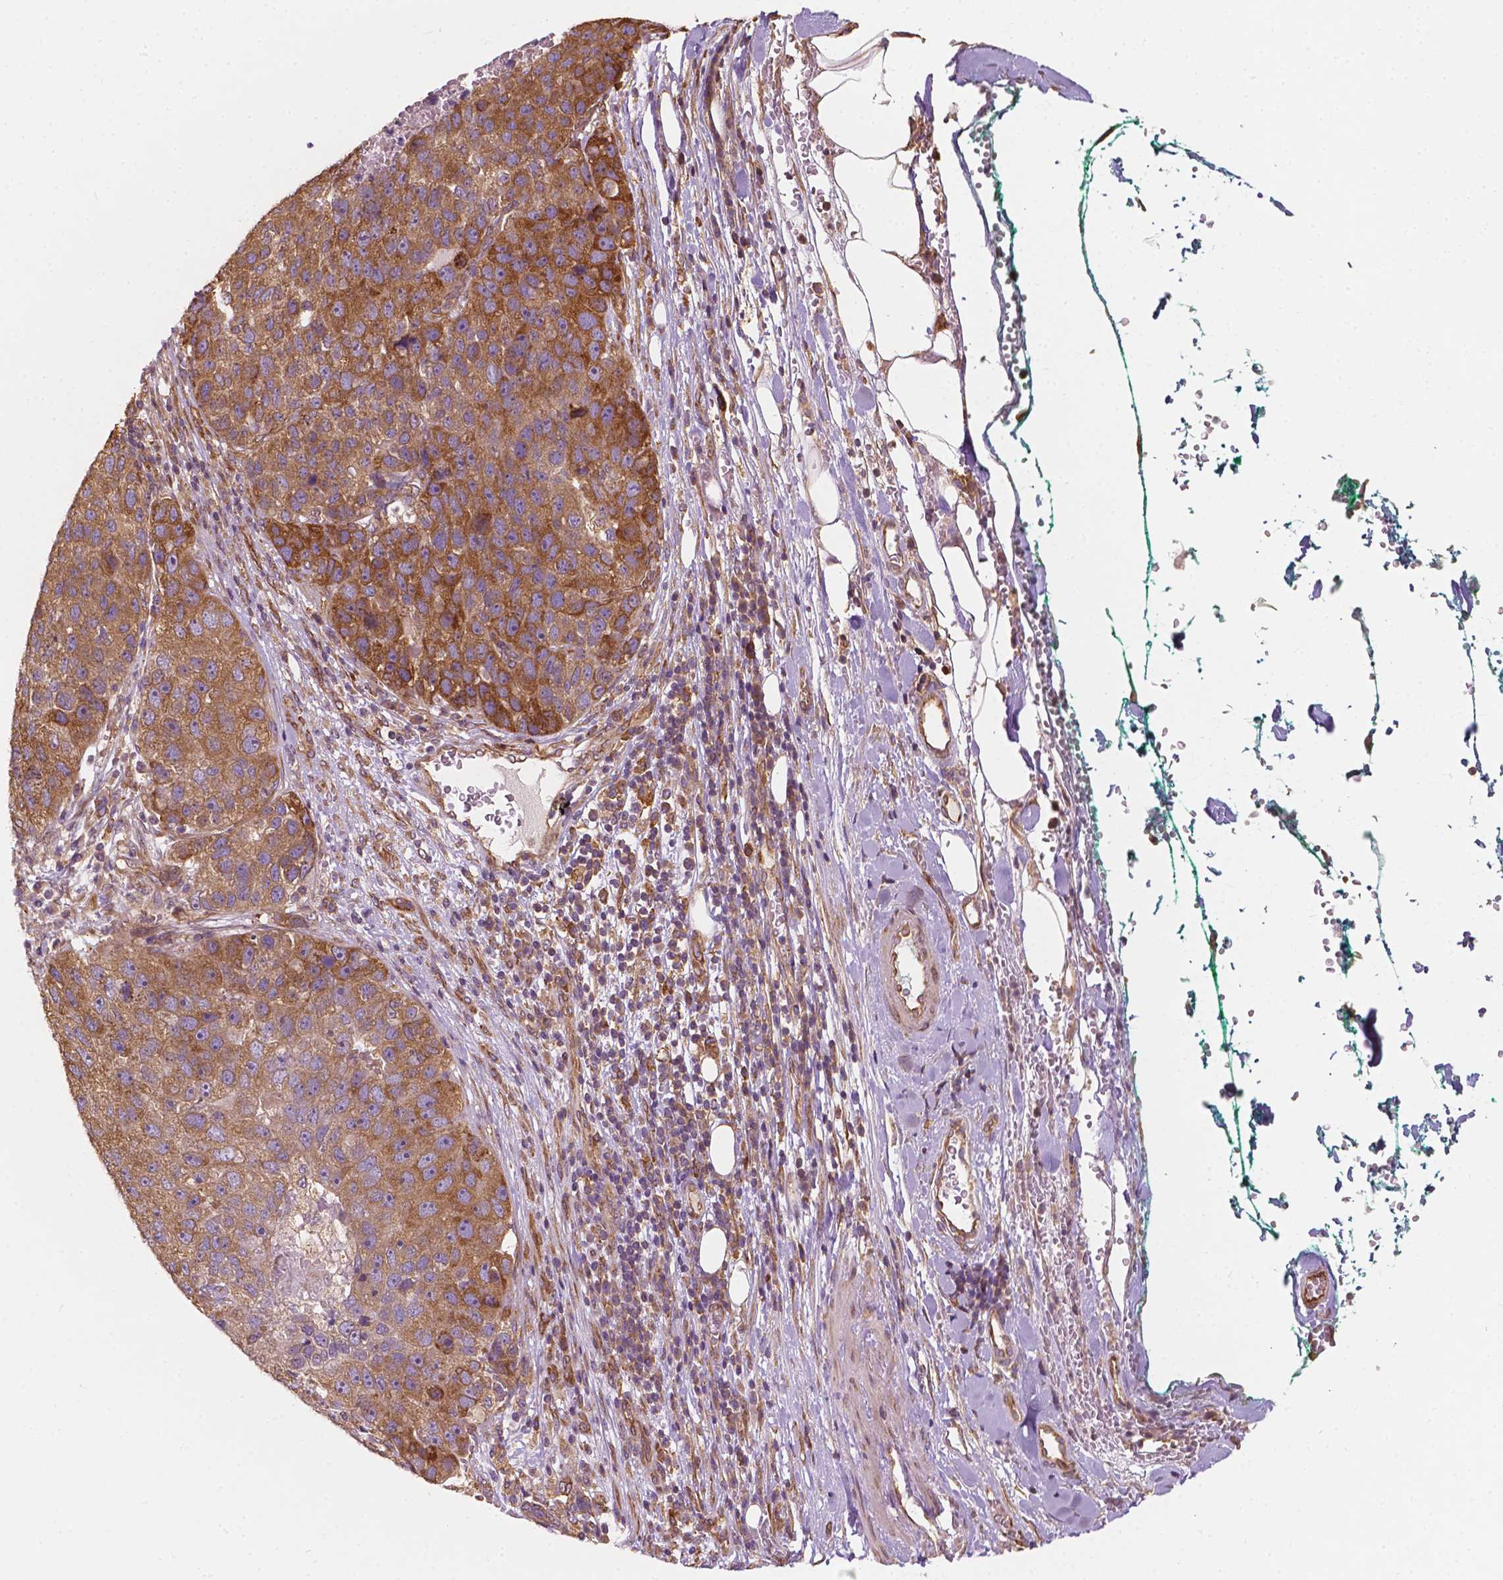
{"staining": {"intensity": "moderate", "quantity": ">75%", "location": "cytoplasmic/membranous"}, "tissue": "pancreatic cancer", "cell_type": "Tumor cells", "image_type": "cancer", "snomed": [{"axis": "morphology", "description": "Adenocarcinoma, NOS"}, {"axis": "topography", "description": "Pancreas"}], "caption": "Immunohistochemistry (IHC) photomicrograph of pancreatic cancer stained for a protein (brown), which reveals medium levels of moderate cytoplasmic/membranous staining in approximately >75% of tumor cells.", "gene": "G3BP1", "patient": {"sex": "female", "age": 61}}